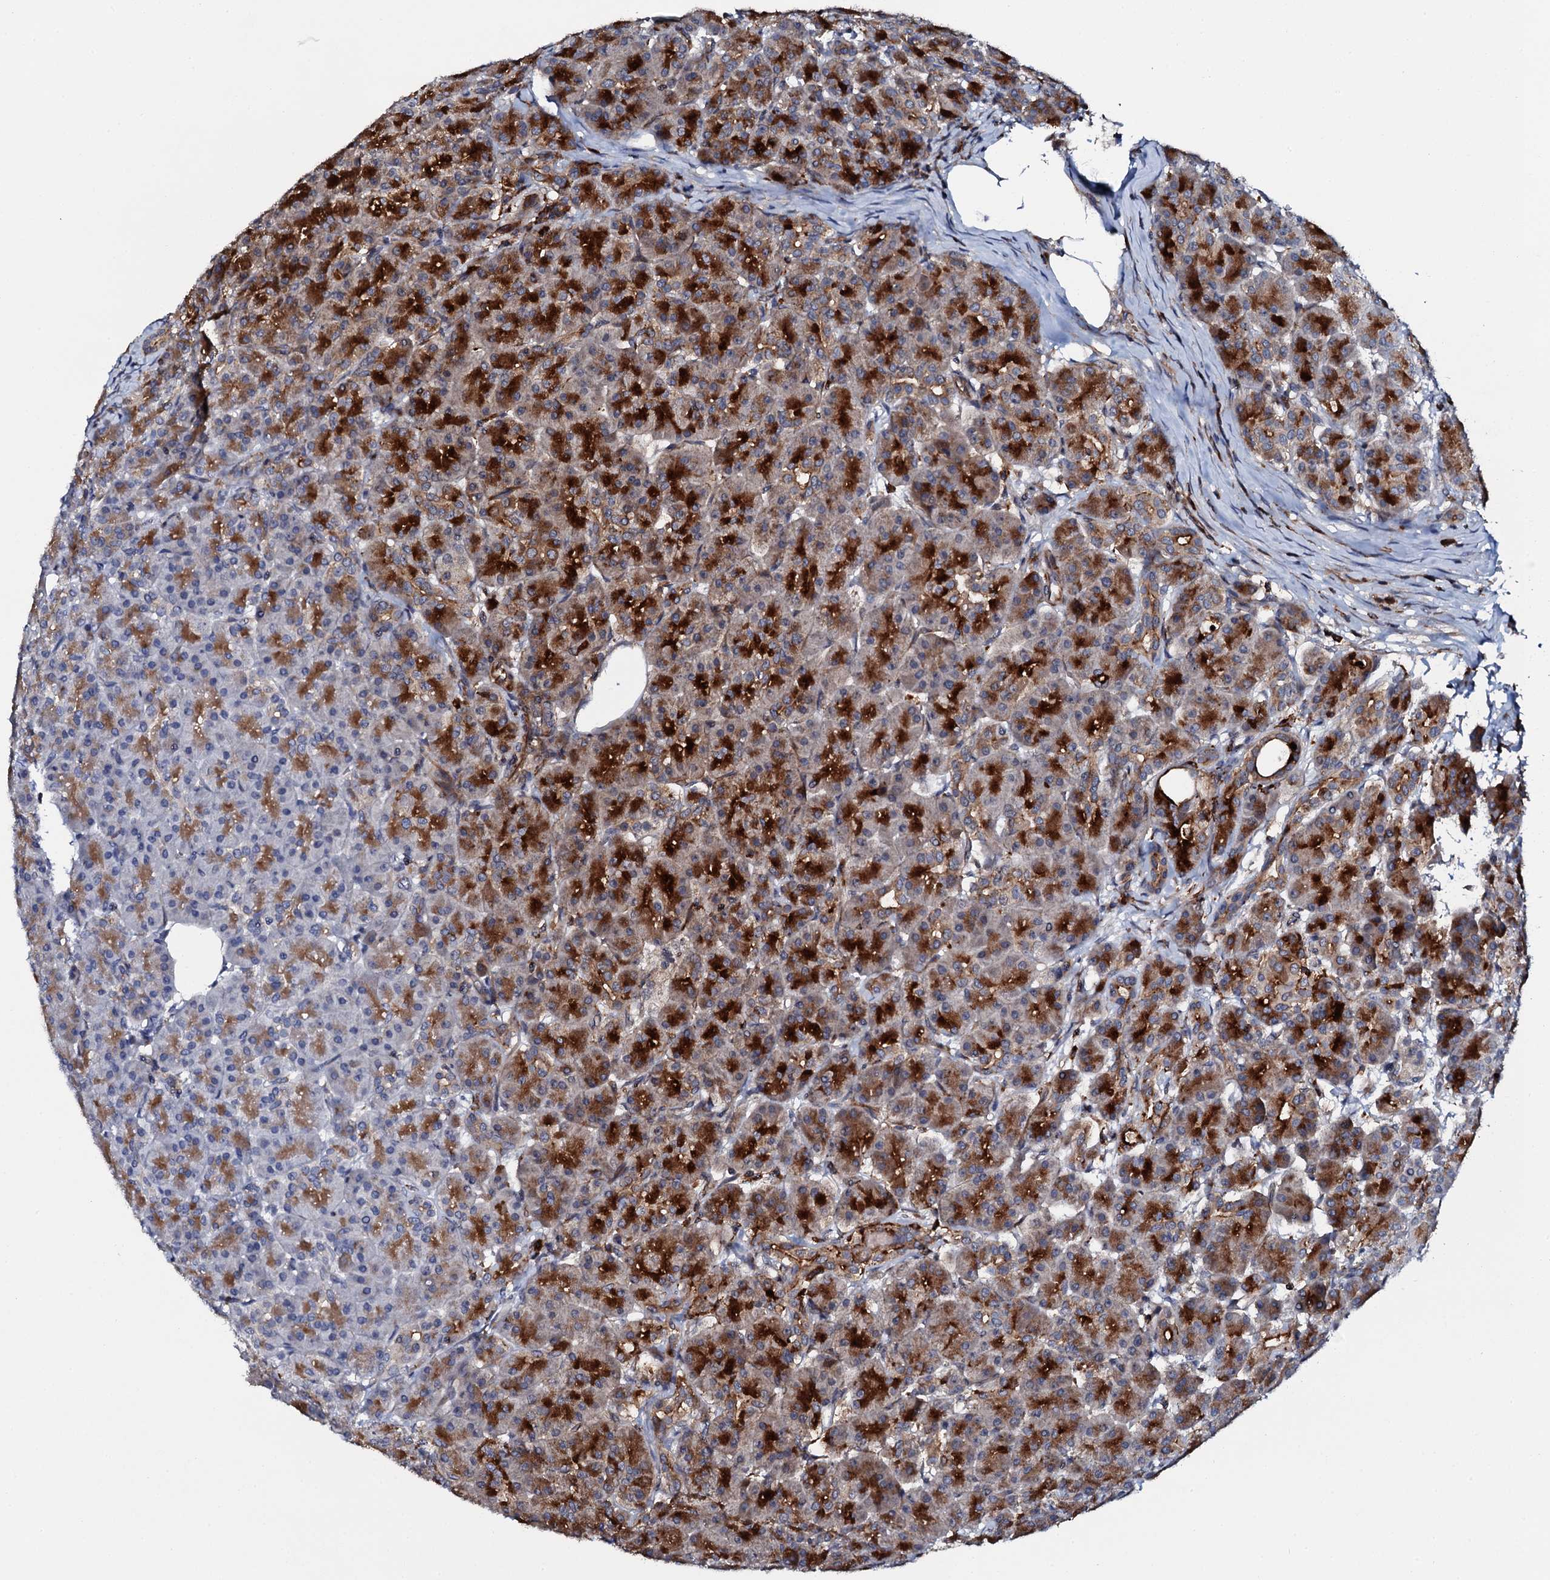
{"staining": {"intensity": "strong", "quantity": ">75%", "location": "cytoplasmic/membranous"}, "tissue": "pancreas", "cell_type": "Exocrine glandular cells", "image_type": "normal", "snomed": [{"axis": "morphology", "description": "Normal tissue, NOS"}, {"axis": "topography", "description": "Pancreas"}], "caption": "An image of pancreas stained for a protein demonstrates strong cytoplasmic/membranous brown staining in exocrine glandular cells.", "gene": "VAMP8", "patient": {"sex": "male", "age": 63}}